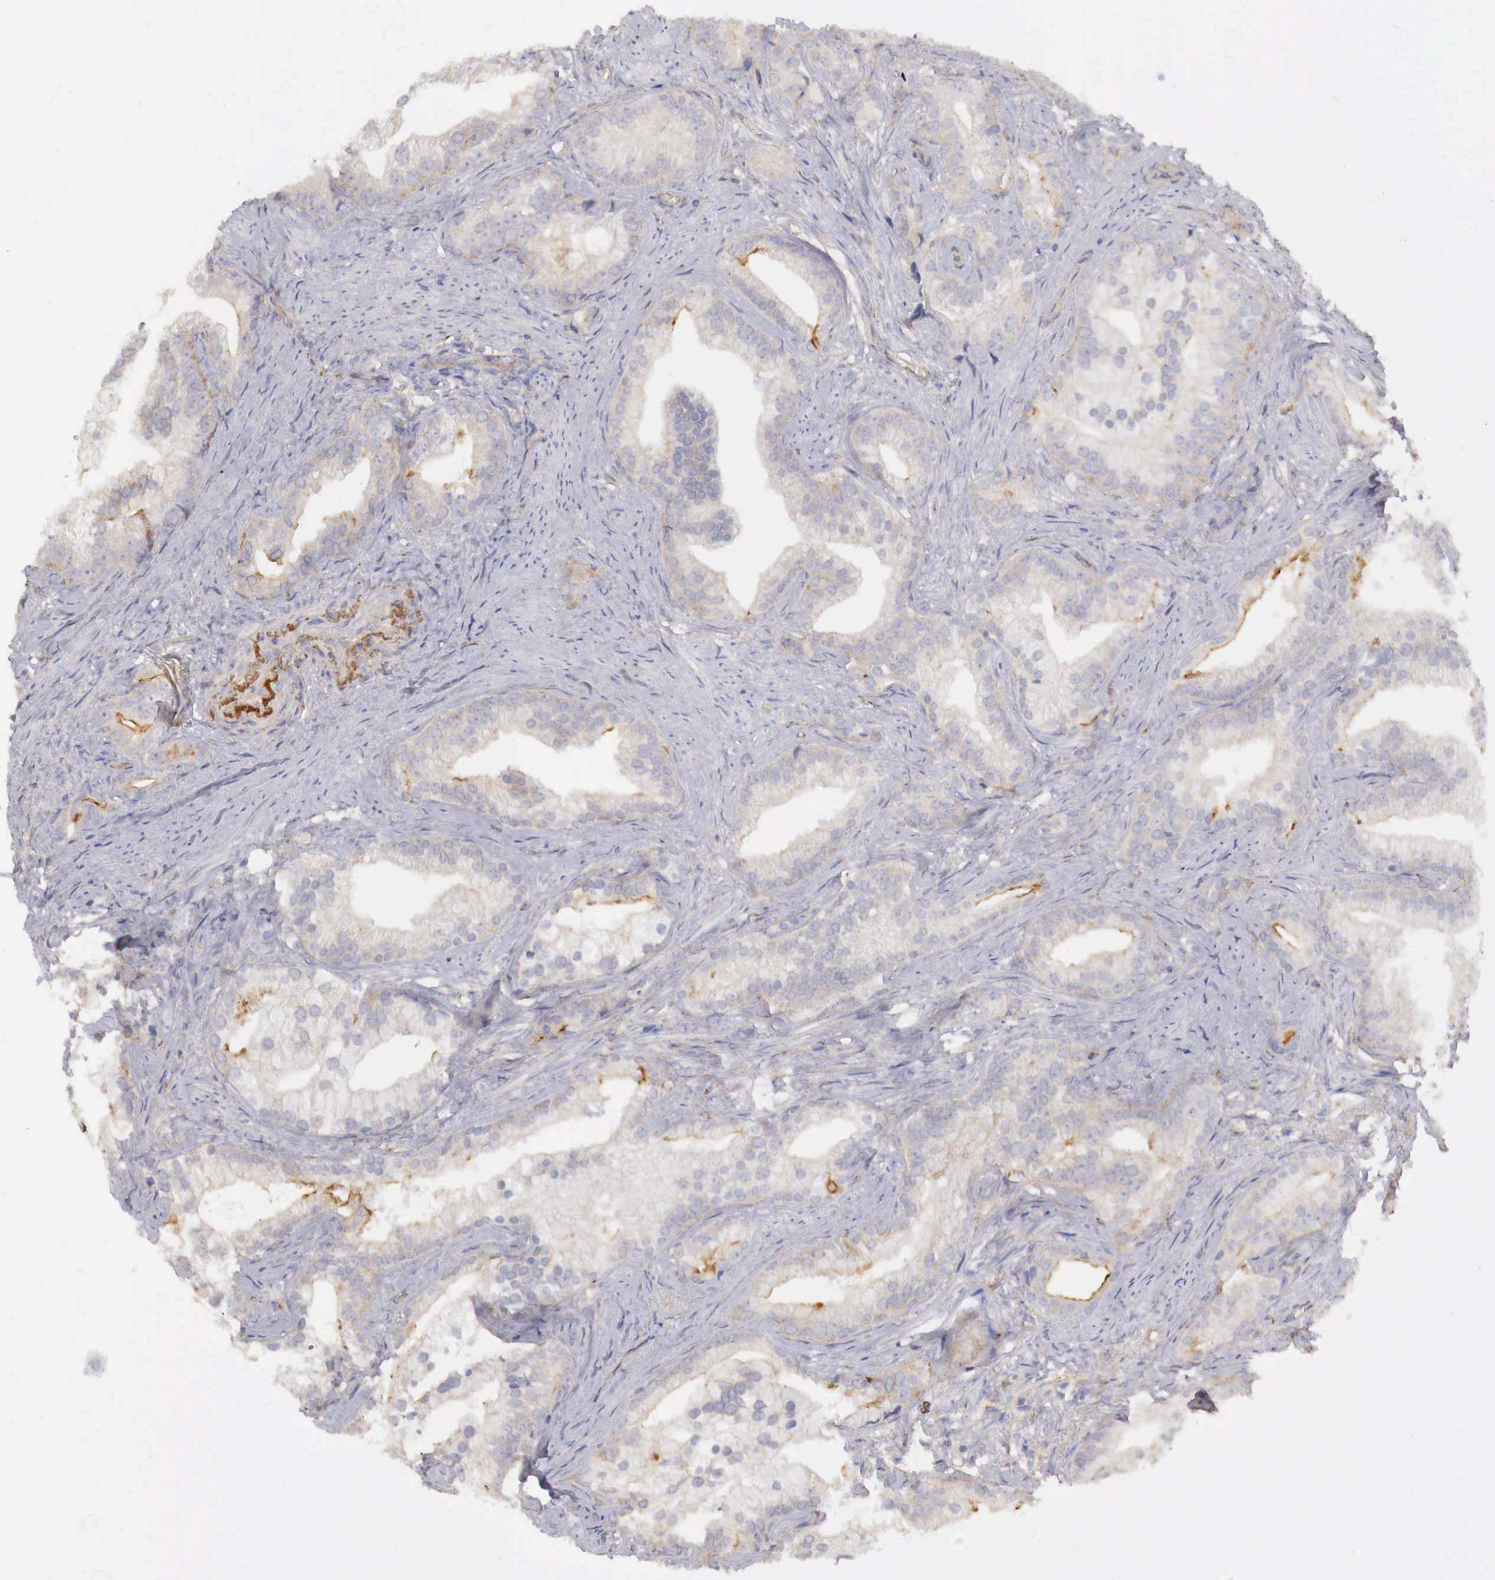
{"staining": {"intensity": "weak", "quantity": "25%-75%", "location": "cytoplasmic/membranous"}, "tissue": "prostate cancer", "cell_type": "Tumor cells", "image_type": "cancer", "snomed": [{"axis": "morphology", "description": "Adenocarcinoma, Low grade"}, {"axis": "topography", "description": "Prostate"}], "caption": "A brown stain labels weak cytoplasmic/membranous staining of a protein in human adenocarcinoma (low-grade) (prostate) tumor cells. (IHC, brightfield microscopy, high magnification).", "gene": "KLHDC7B", "patient": {"sex": "male", "age": 71}}